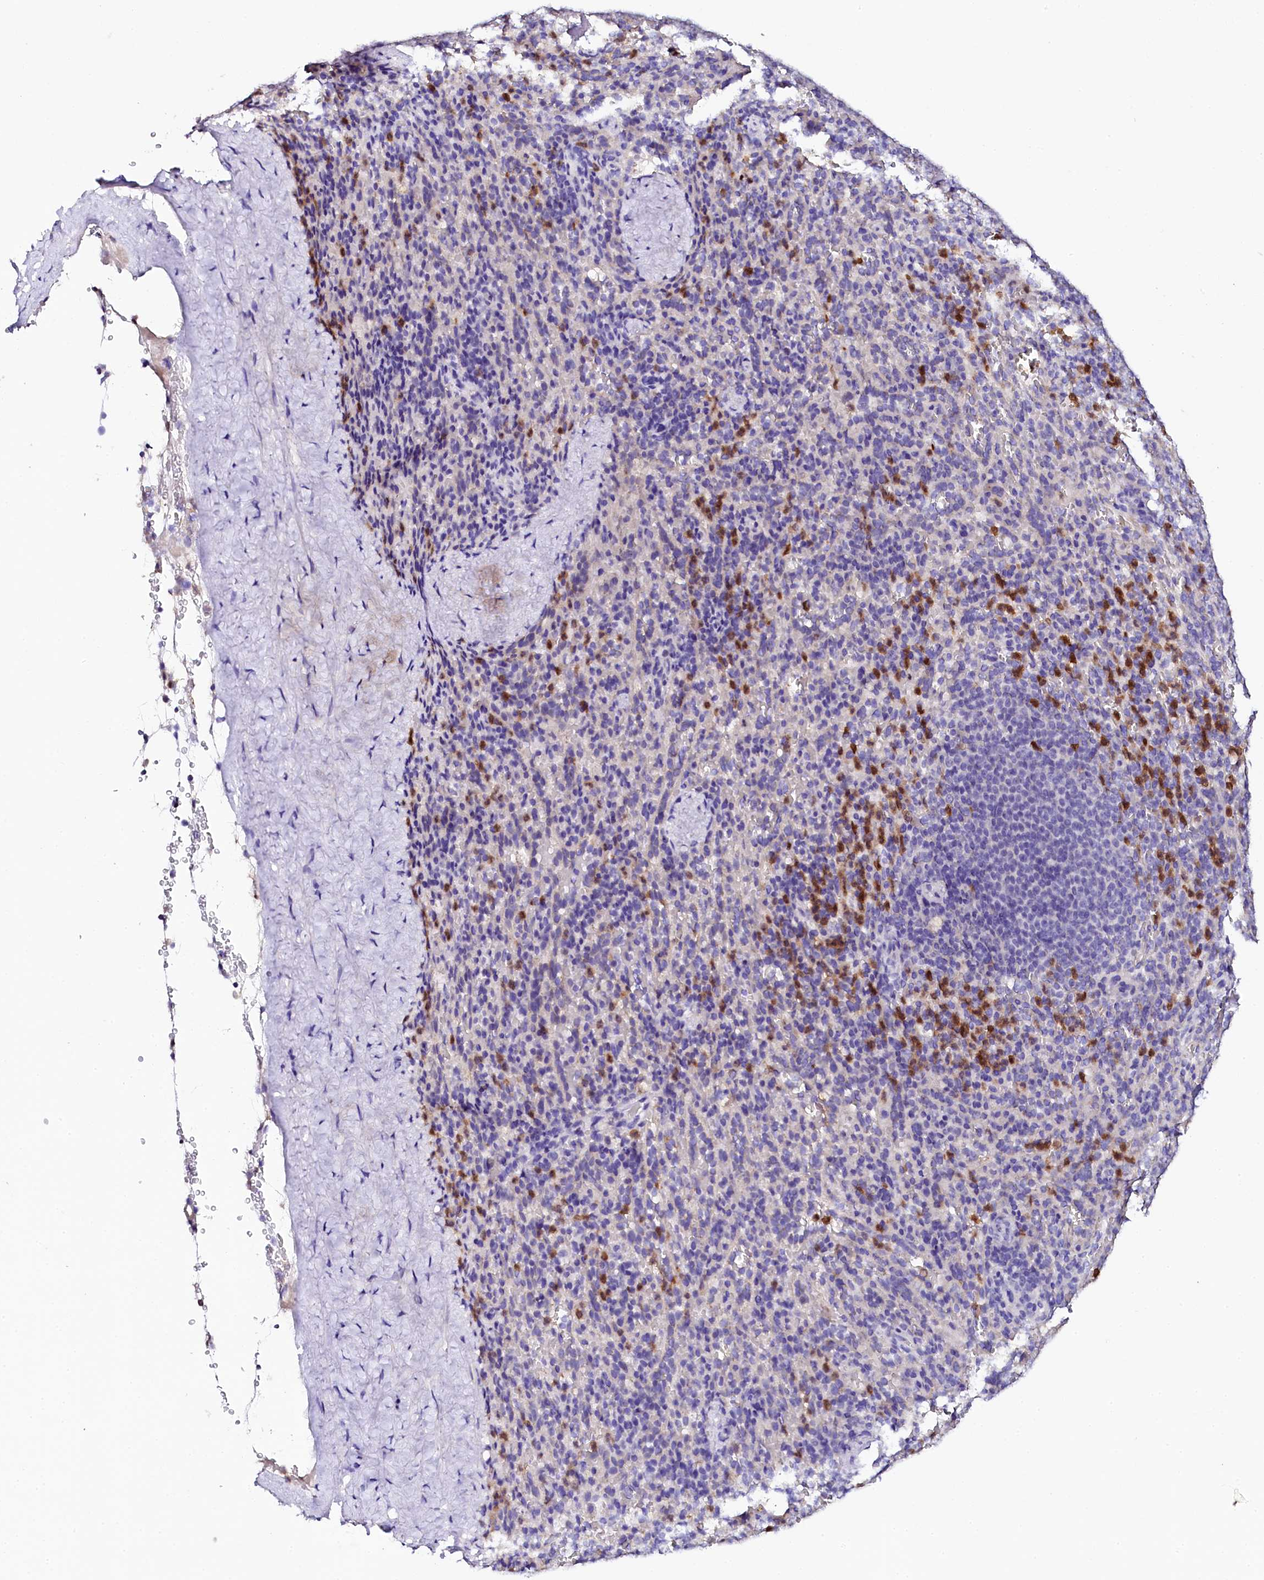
{"staining": {"intensity": "strong", "quantity": "25%-75%", "location": "nuclear"}, "tissue": "spleen", "cell_type": "Cells in red pulp", "image_type": "normal", "snomed": [{"axis": "morphology", "description": "Normal tissue, NOS"}, {"axis": "topography", "description": "Spleen"}], "caption": "A micrograph of human spleen stained for a protein reveals strong nuclear brown staining in cells in red pulp. Immunohistochemistry stains the protein of interest in brown and the nuclei are stained blue.", "gene": "NAA16", "patient": {"sex": "female", "age": 21}}